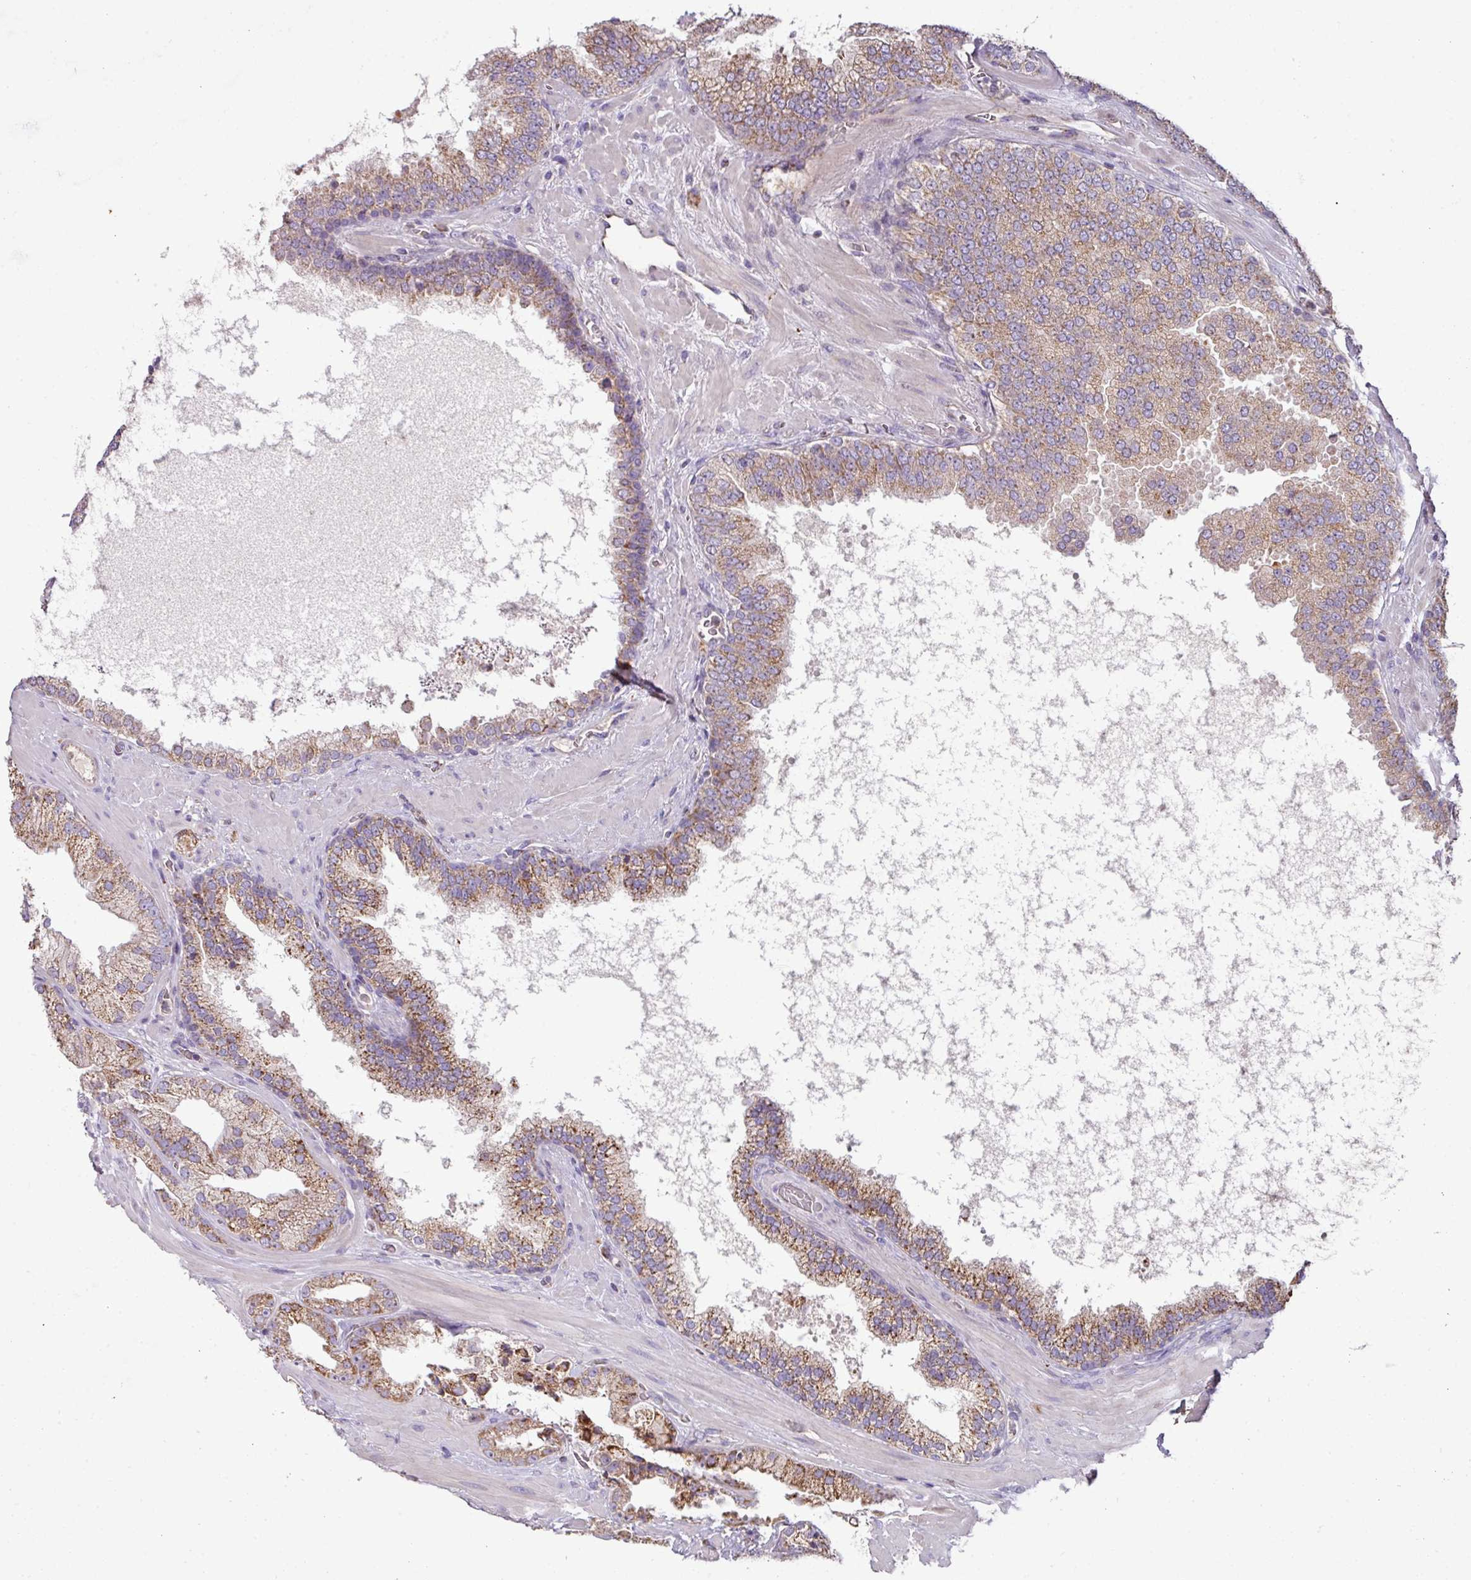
{"staining": {"intensity": "moderate", "quantity": ">75%", "location": "cytoplasmic/membranous"}, "tissue": "prostate cancer", "cell_type": "Tumor cells", "image_type": "cancer", "snomed": [{"axis": "morphology", "description": "Adenocarcinoma, High grade"}, {"axis": "topography", "description": "Prostate"}], "caption": "IHC photomicrograph of human prostate cancer stained for a protein (brown), which demonstrates medium levels of moderate cytoplasmic/membranous positivity in approximately >75% of tumor cells.", "gene": "SQOR", "patient": {"sex": "male", "age": 68}}